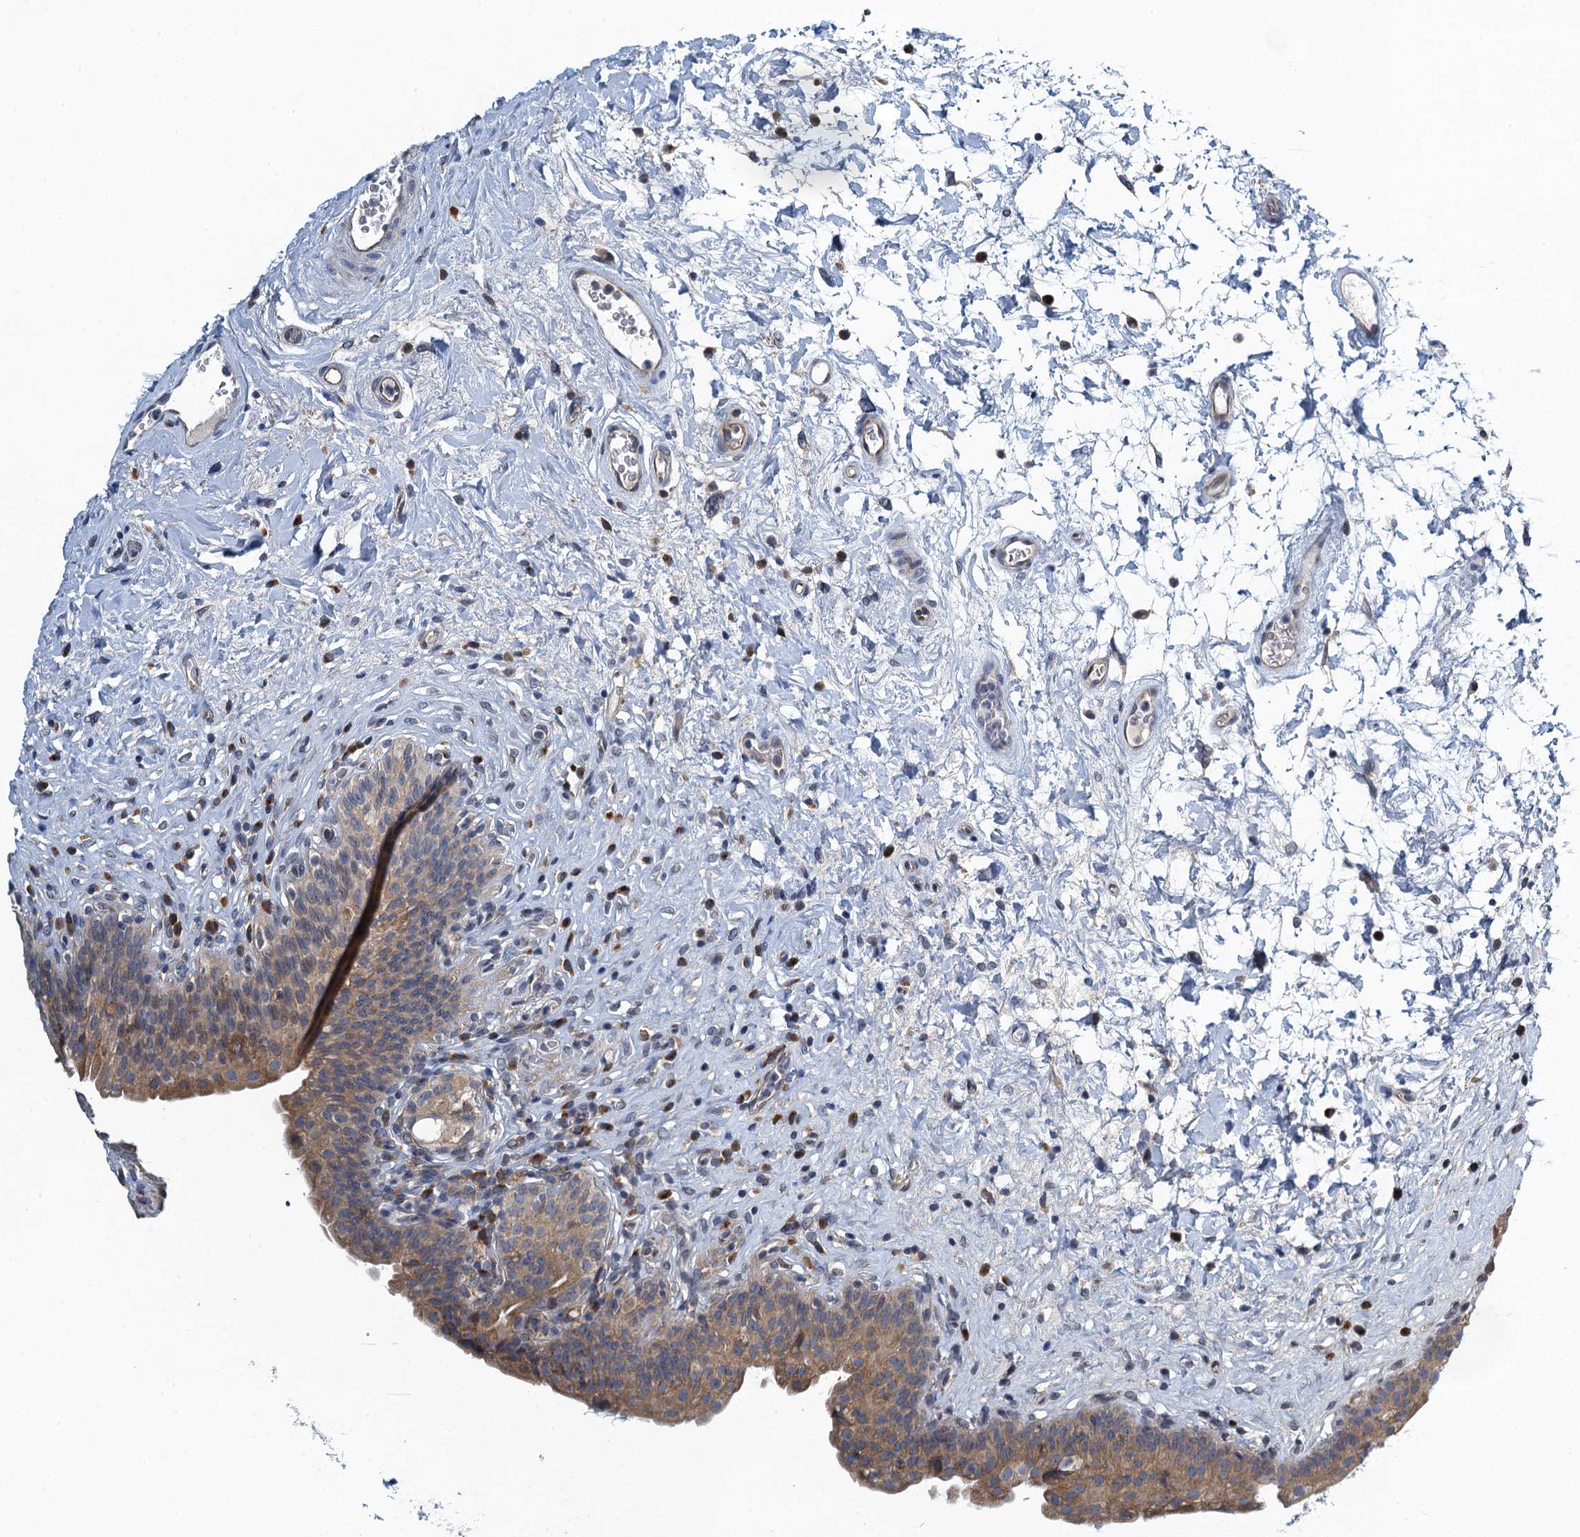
{"staining": {"intensity": "moderate", "quantity": ">75%", "location": "cytoplasmic/membranous"}, "tissue": "urinary bladder", "cell_type": "Urothelial cells", "image_type": "normal", "snomed": [{"axis": "morphology", "description": "Normal tissue, NOS"}, {"axis": "topography", "description": "Urinary bladder"}], "caption": "The photomicrograph displays staining of unremarkable urinary bladder, revealing moderate cytoplasmic/membranous protein positivity (brown color) within urothelial cells. (IHC, brightfield microscopy, high magnification).", "gene": "ALG2", "patient": {"sex": "male", "age": 83}}